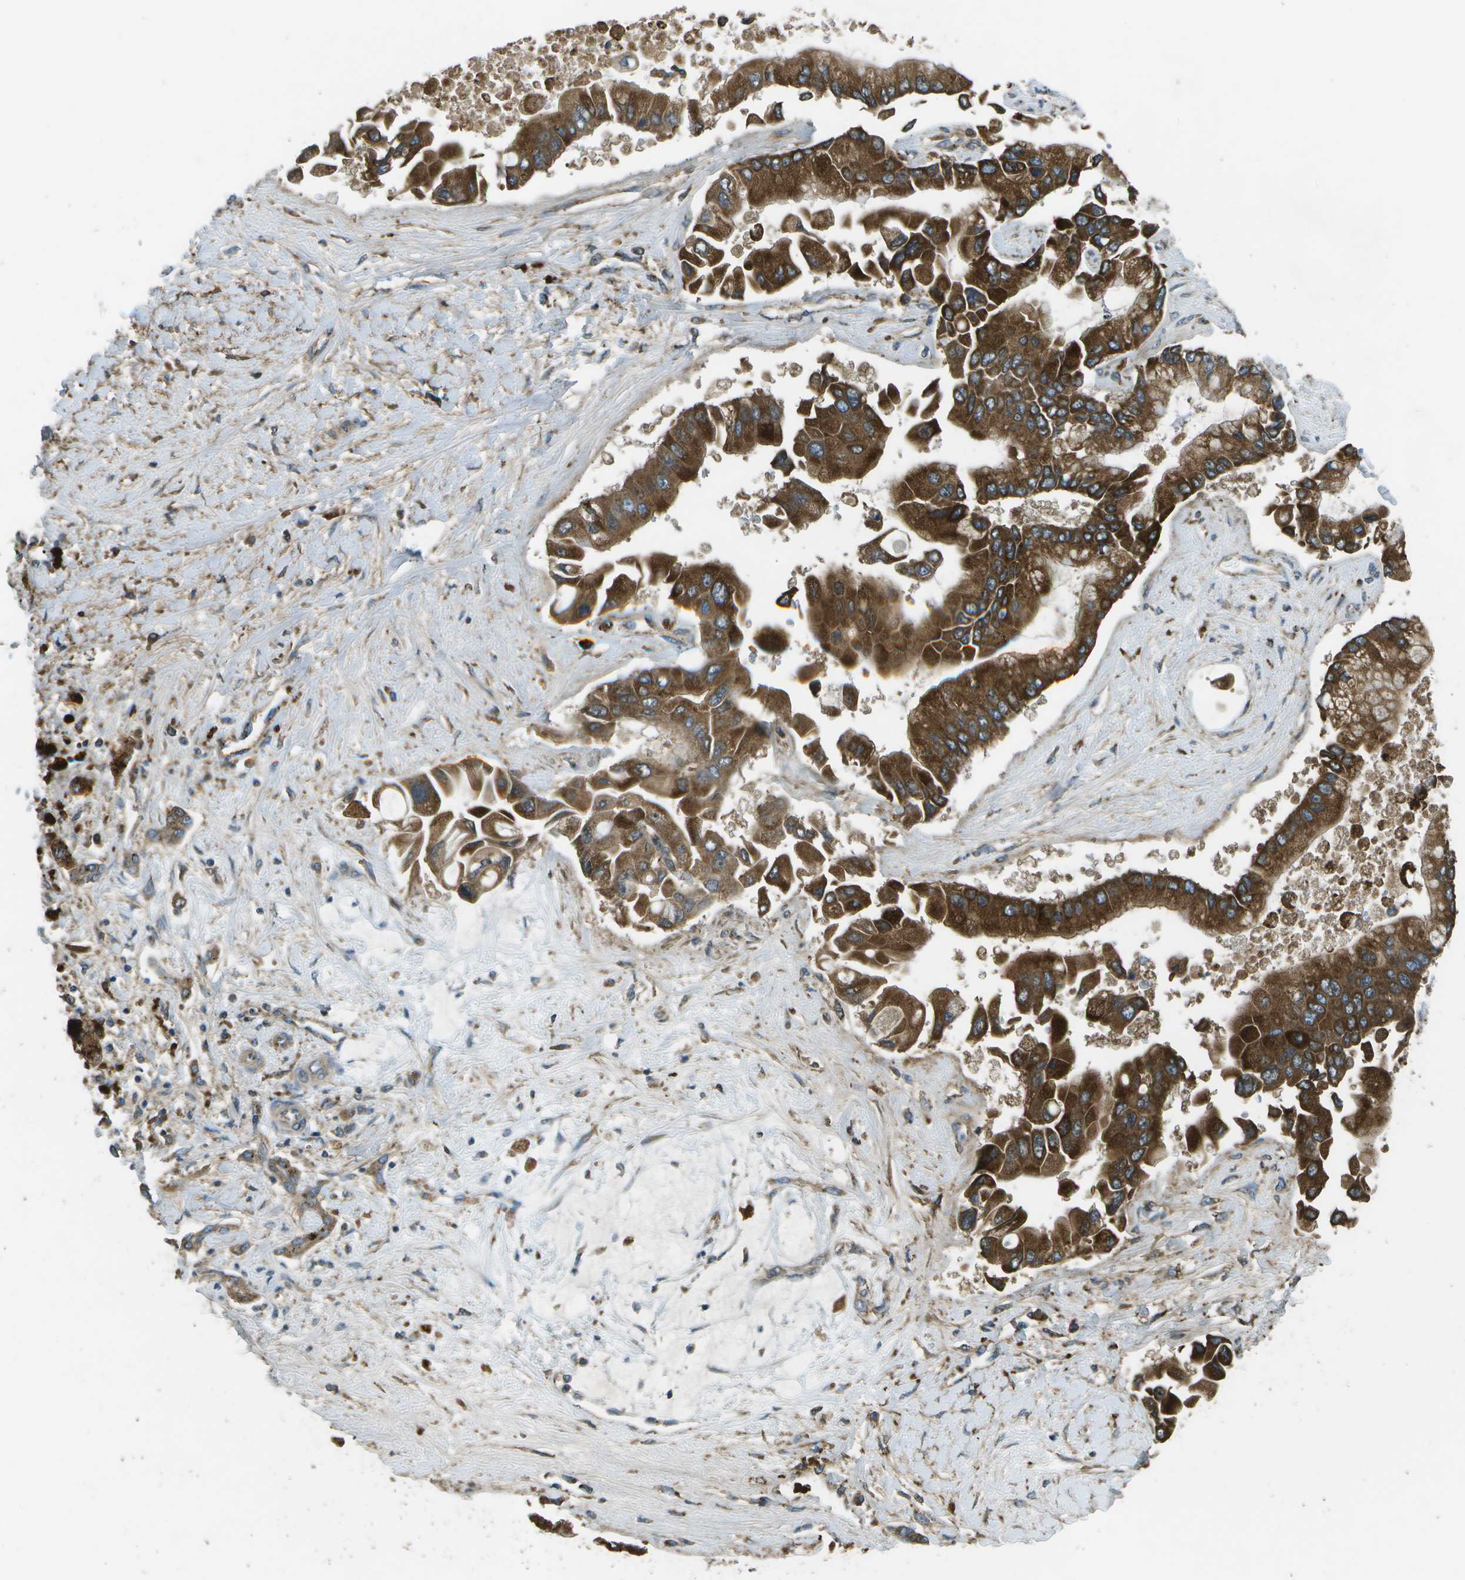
{"staining": {"intensity": "strong", "quantity": ">75%", "location": "cytoplasmic/membranous"}, "tissue": "liver cancer", "cell_type": "Tumor cells", "image_type": "cancer", "snomed": [{"axis": "morphology", "description": "Cholangiocarcinoma"}, {"axis": "topography", "description": "Liver"}], "caption": "Protein analysis of liver cholangiocarcinoma tissue shows strong cytoplasmic/membranous staining in approximately >75% of tumor cells. Using DAB (3,3'-diaminobenzidine) (brown) and hematoxylin (blue) stains, captured at high magnification using brightfield microscopy.", "gene": "PXYLP1", "patient": {"sex": "male", "age": 50}}